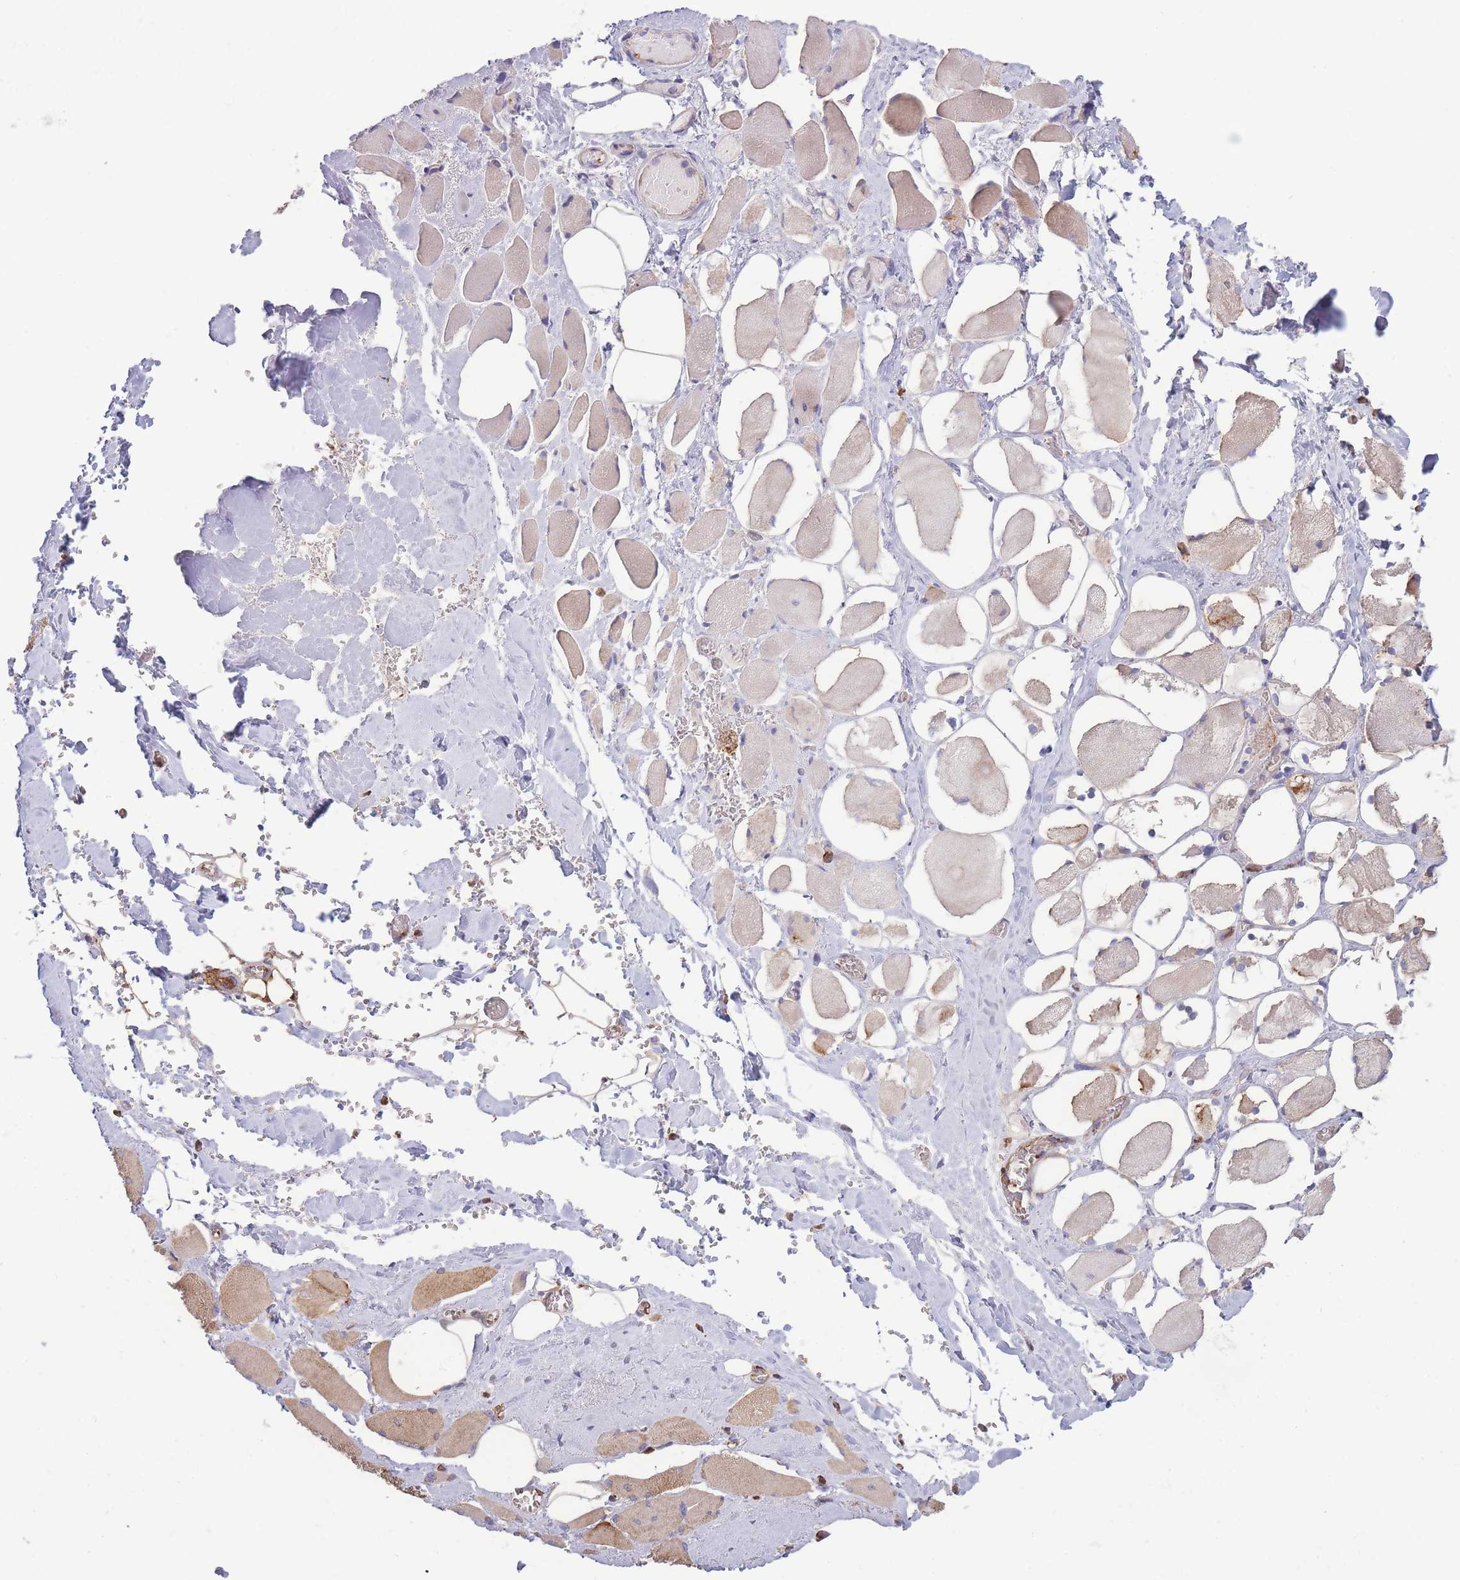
{"staining": {"intensity": "moderate", "quantity": "<25%", "location": "cytoplasmic/membranous"}, "tissue": "skeletal muscle", "cell_type": "Myocytes", "image_type": "normal", "snomed": [{"axis": "morphology", "description": "Normal tissue, NOS"}, {"axis": "morphology", "description": "Basal cell carcinoma"}, {"axis": "topography", "description": "Skeletal muscle"}], "caption": "Immunohistochemistry of normal human skeletal muscle shows low levels of moderate cytoplasmic/membranous staining in approximately <25% of myocytes.", "gene": "STEAP3", "patient": {"sex": "female", "age": 64}}